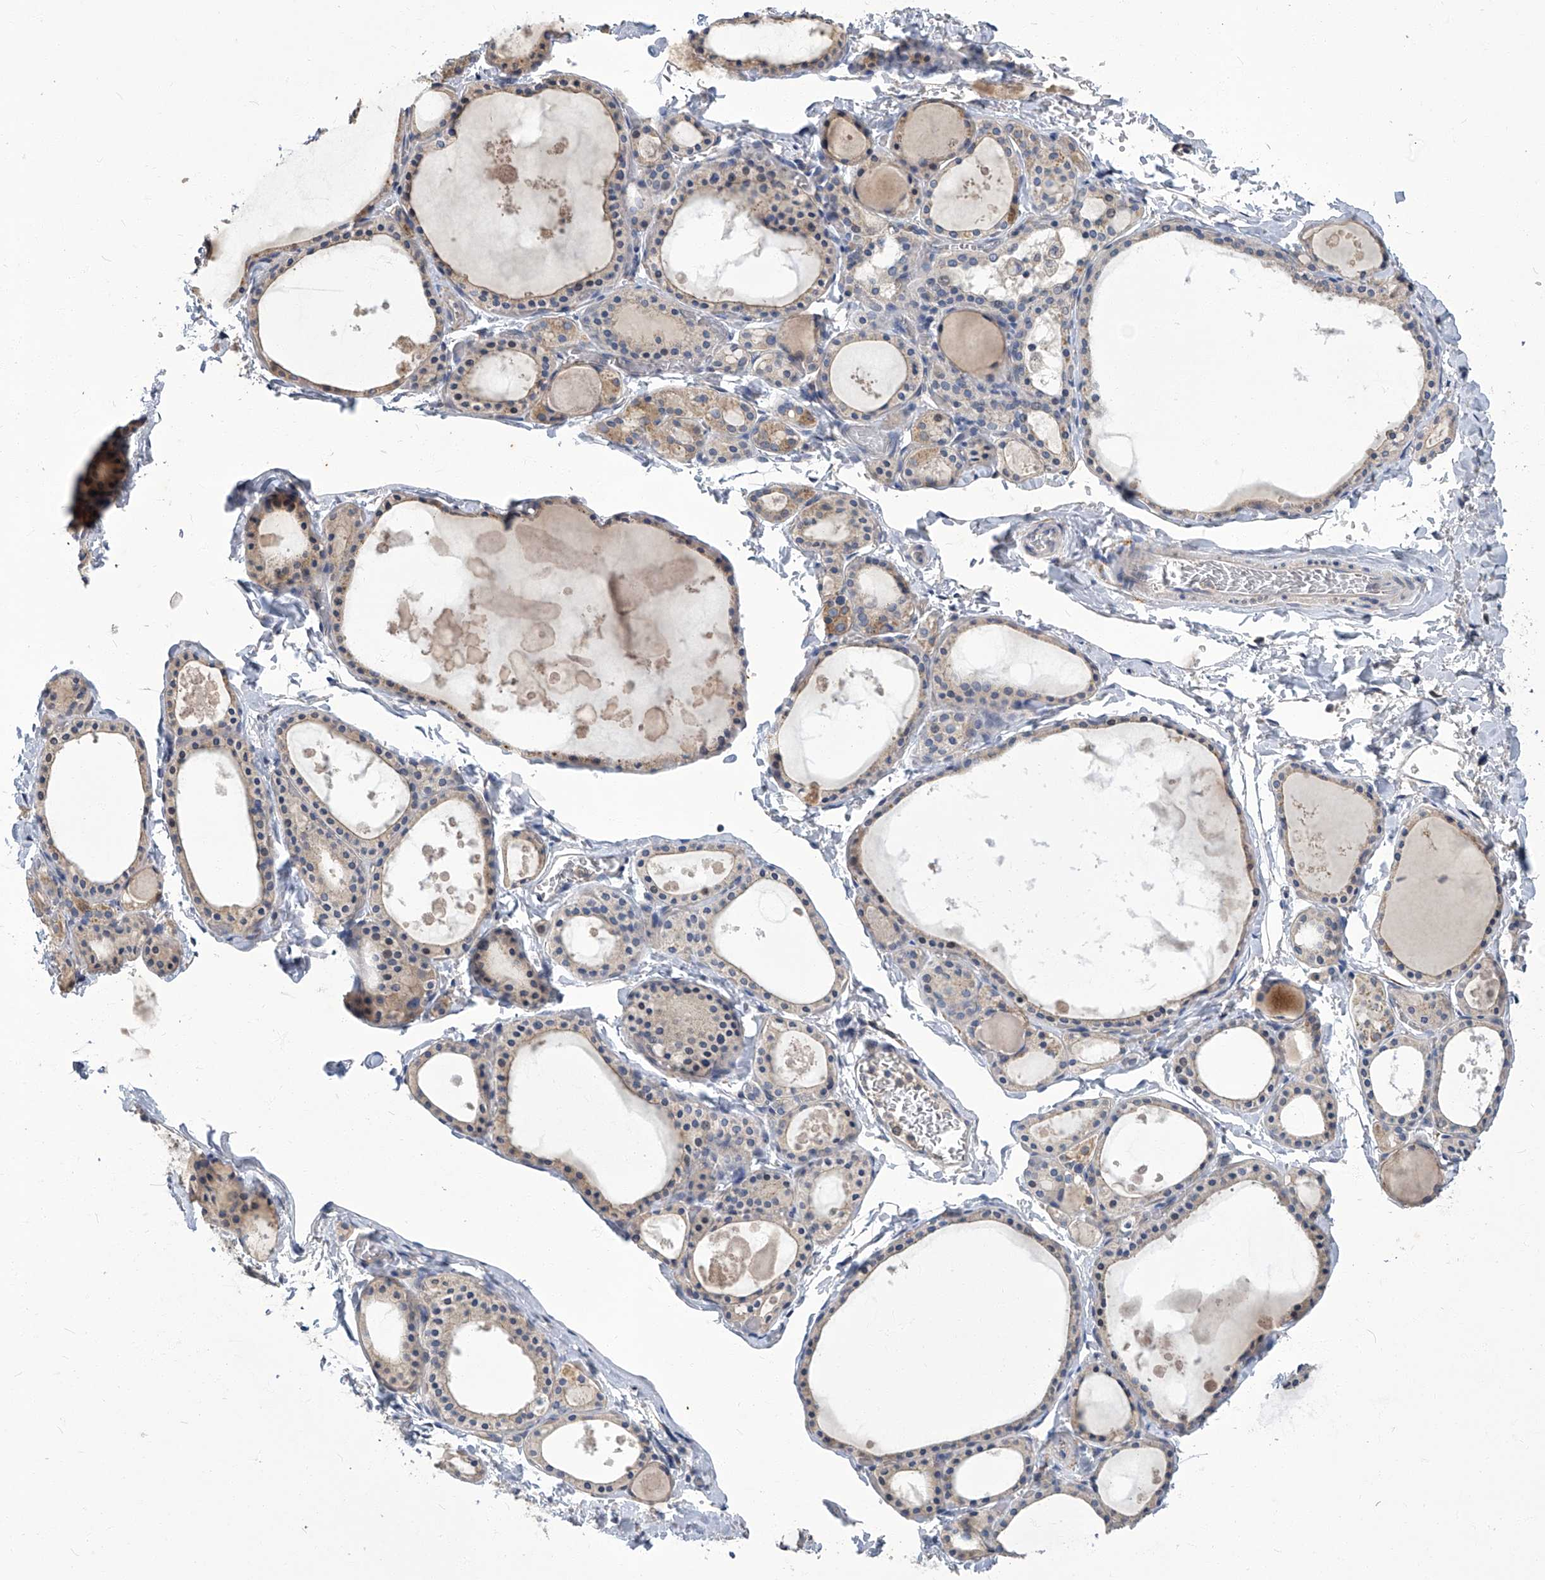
{"staining": {"intensity": "negative", "quantity": "none", "location": "none"}, "tissue": "thyroid gland", "cell_type": "Glandular cells", "image_type": "normal", "snomed": [{"axis": "morphology", "description": "Normal tissue, NOS"}, {"axis": "topography", "description": "Thyroid gland"}], "caption": "DAB (3,3'-diaminobenzidine) immunohistochemical staining of unremarkable human thyroid gland reveals no significant staining in glandular cells.", "gene": "TGFBR1", "patient": {"sex": "male", "age": 56}}